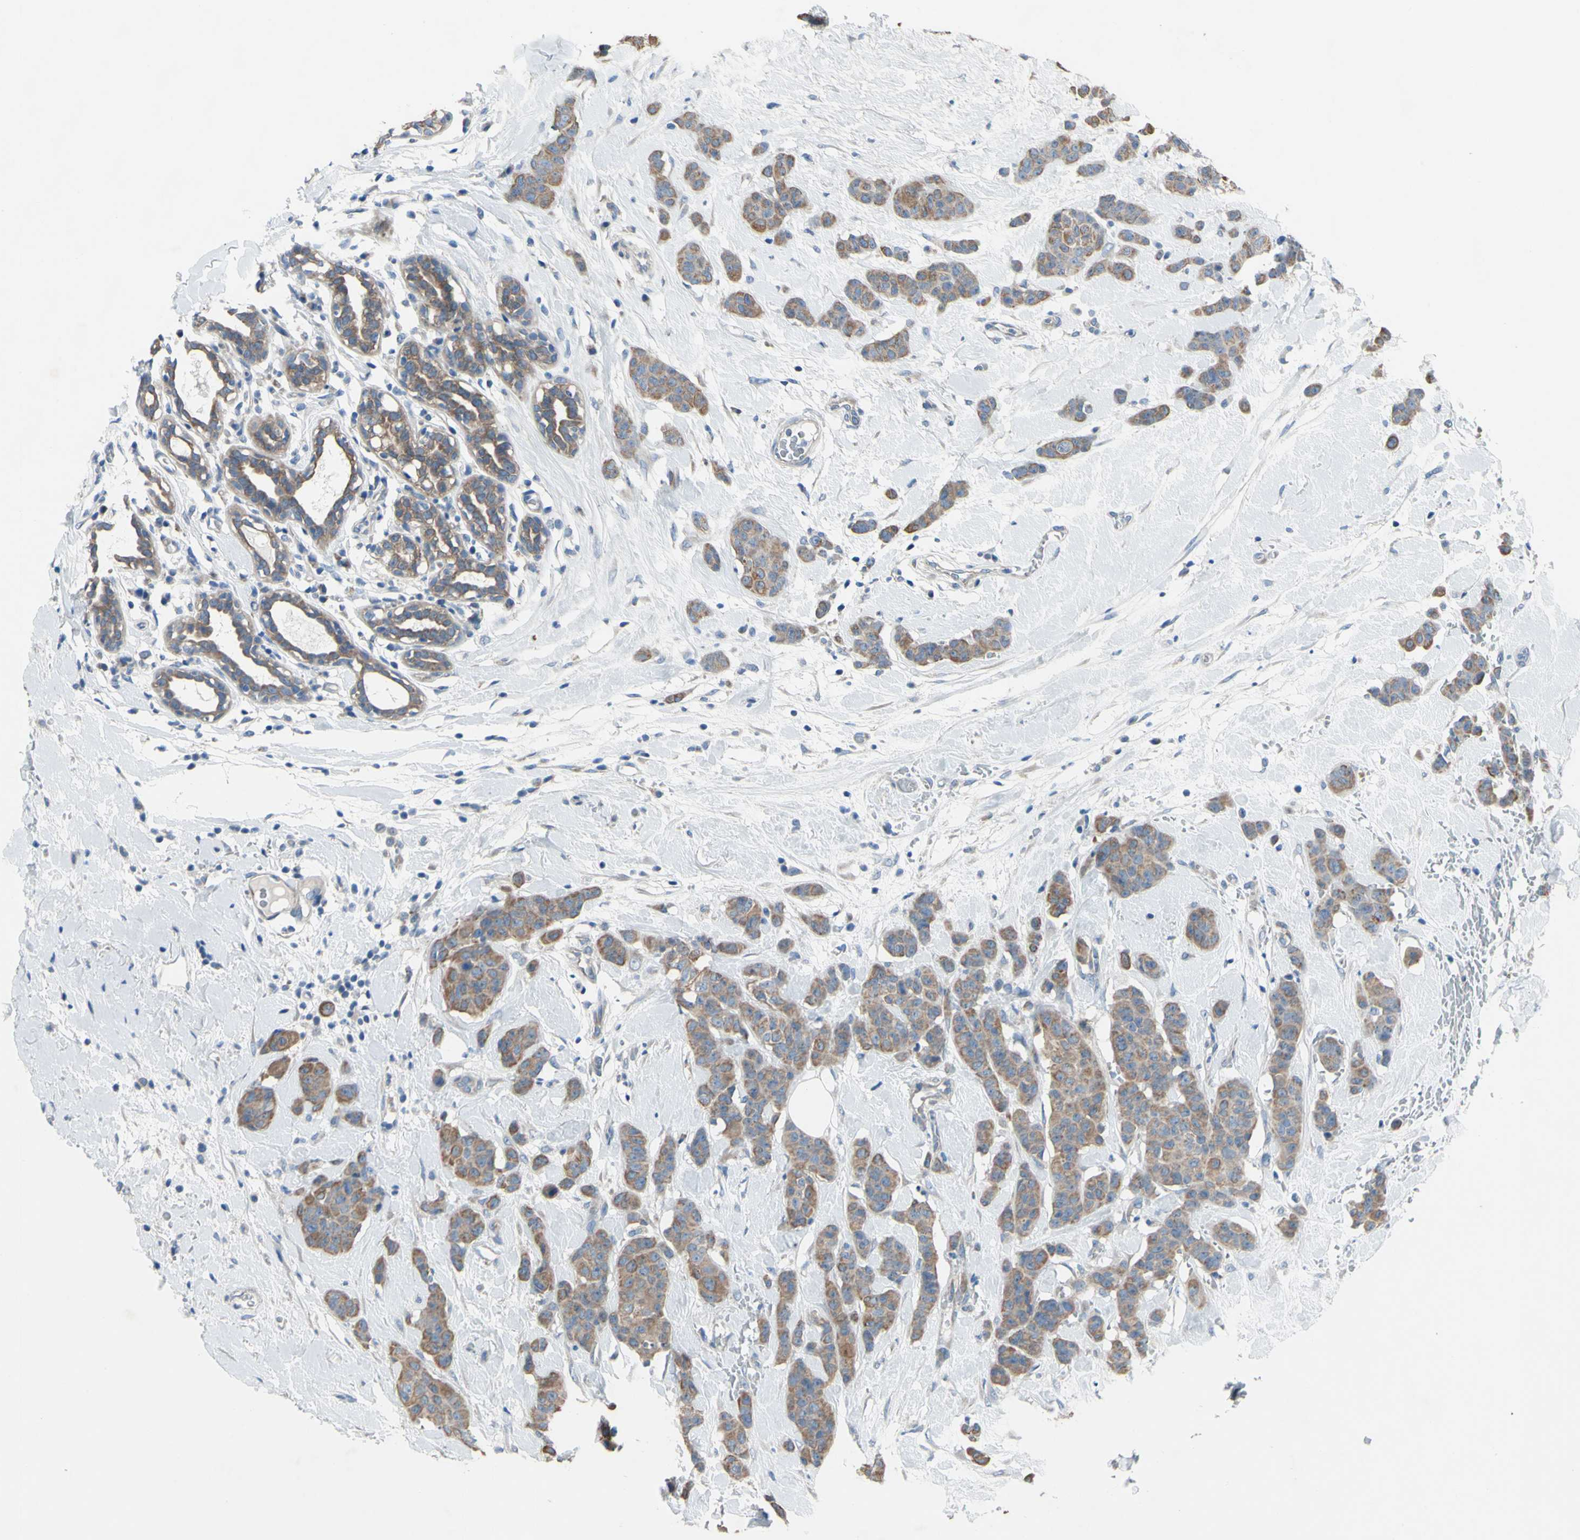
{"staining": {"intensity": "moderate", "quantity": ">75%", "location": "cytoplasmic/membranous"}, "tissue": "breast cancer", "cell_type": "Tumor cells", "image_type": "cancer", "snomed": [{"axis": "morphology", "description": "Normal tissue, NOS"}, {"axis": "morphology", "description": "Duct carcinoma"}, {"axis": "topography", "description": "Breast"}], "caption": "Immunohistochemical staining of breast cancer demonstrates moderate cytoplasmic/membranous protein expression in approximately >75% of tumor cells.", "gene": "GRAMD2B", "patient": {"sex": "female", "age": 40}}